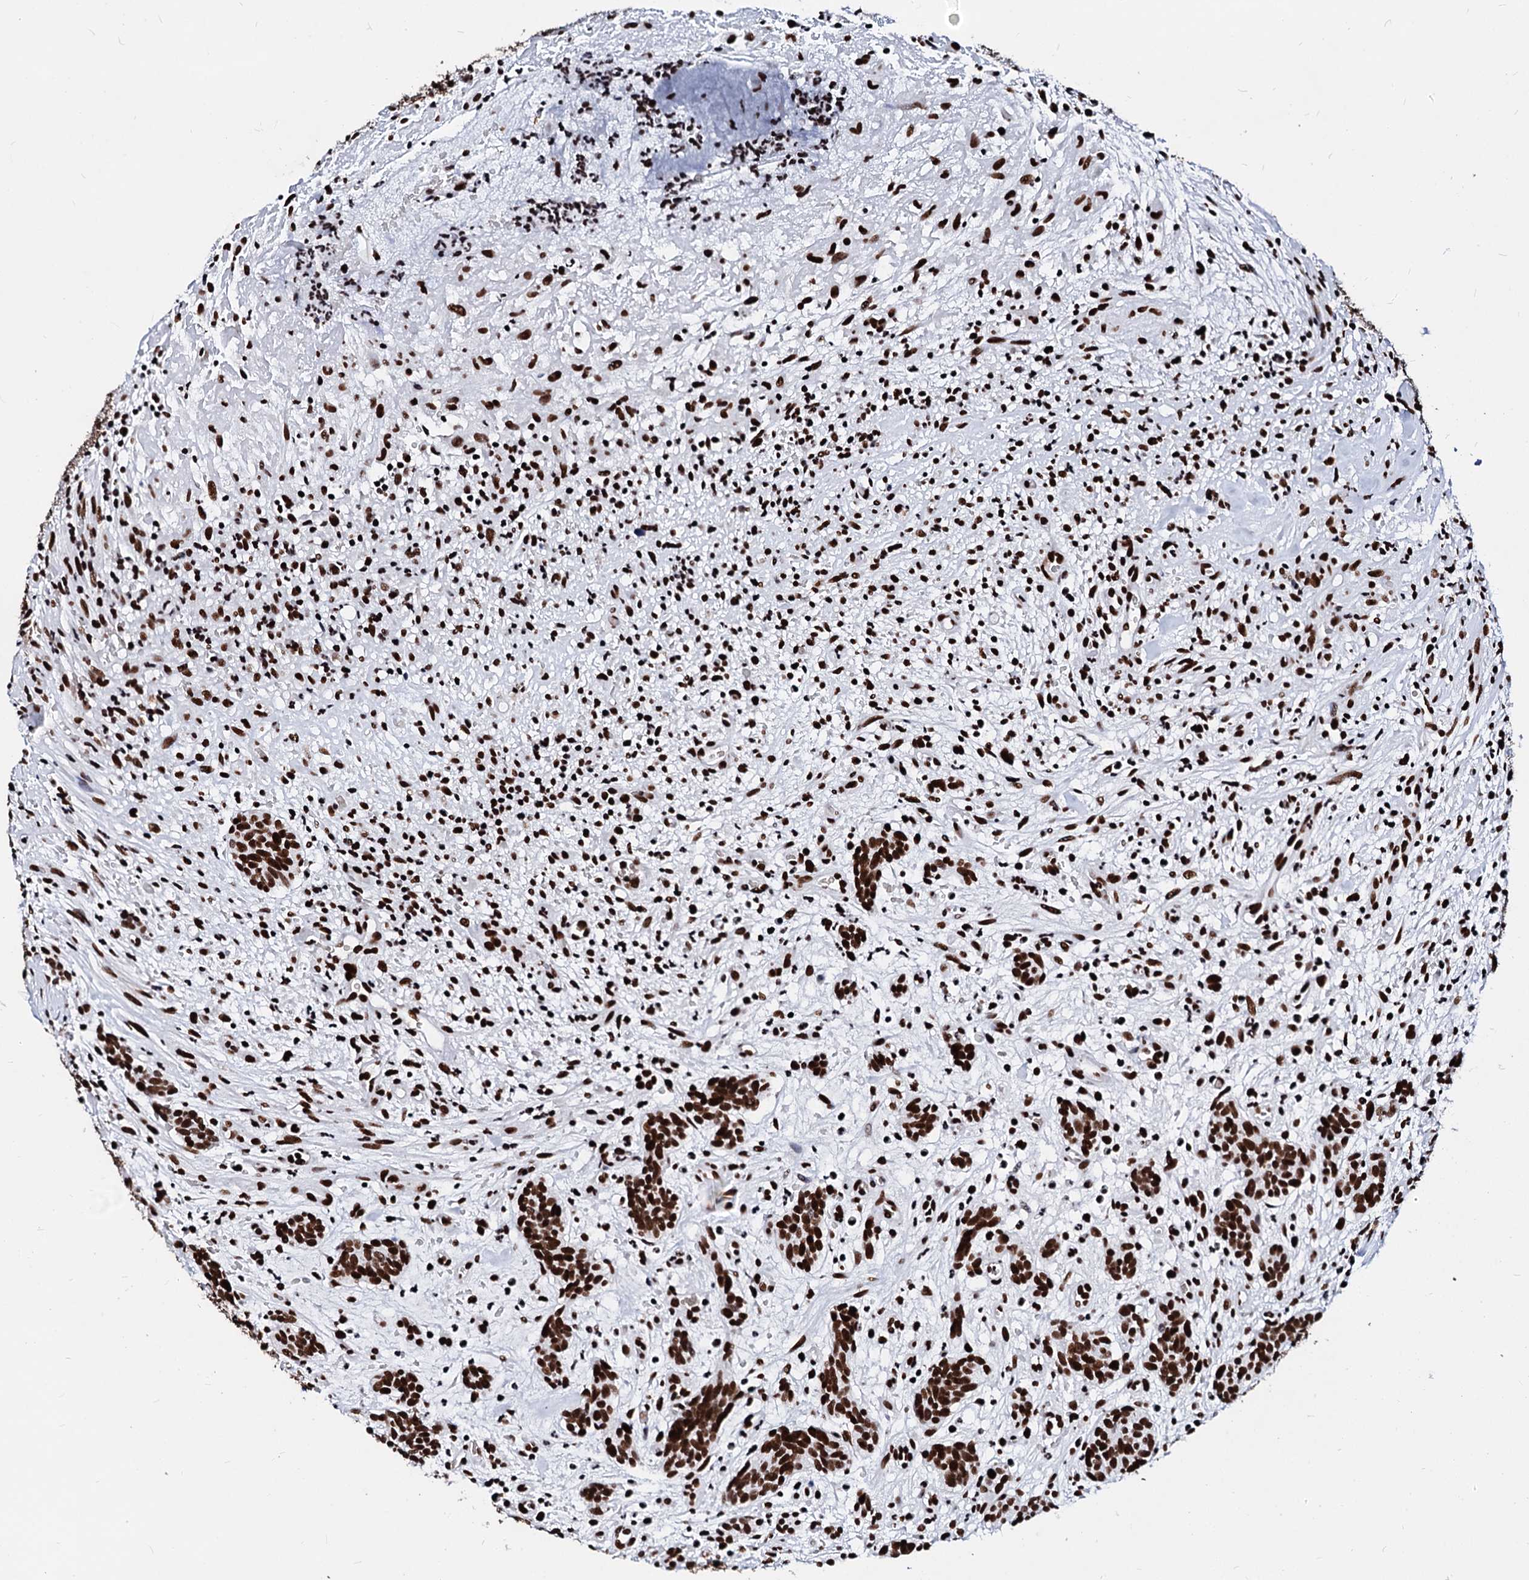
{"staining": {"intensity": "strong", "quantity": ">75%", "location": "nuclear"}, "tissue": "carcinoid", "cell_type": "Tumor cells", "image_type": "cancer", "snomed": [{"axis": "morphology", "description": "Carcinoid, malignant, NOS"}, {"axis": "topography", "description": "Lung"}], "caption": "Tumor cells display strong nuclear positivity in about >75% of cells in carcinoid.", "gene": "RALY", "patient": {"sex": "female", "age": 46}}